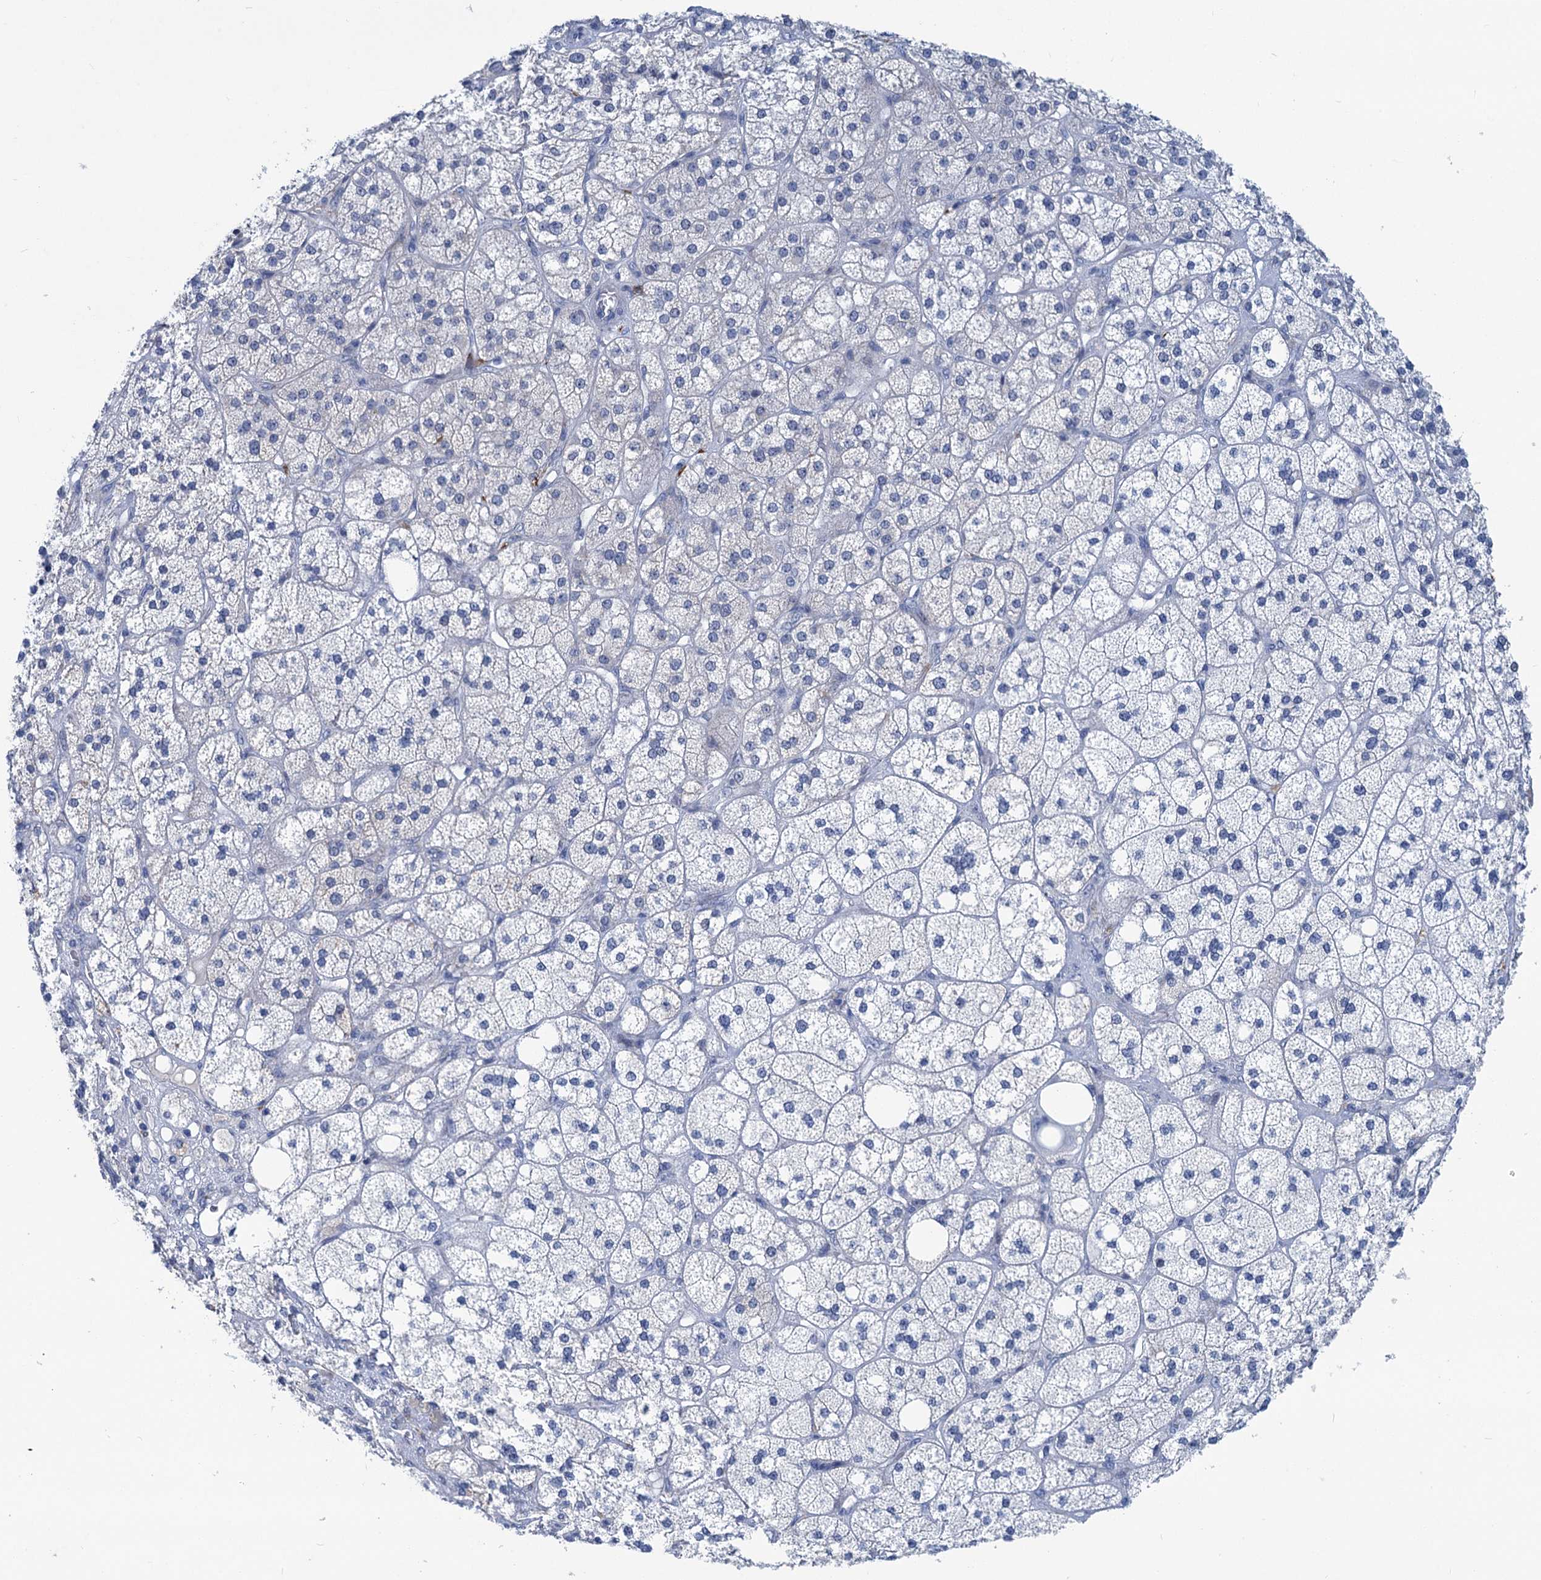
{"staining": {"intensity": "moderate", "quantity": "<25%", "location": "cytoplasmic/membranous"}, "tissue": "adrenal gland", "cell_type": "Glandular cells", "image_type": "normal", "snomed": [{"axis": "morphology", "description": "Normal tissue, NOS"}, {"axis": "topography", "description": "Adrenal gland"}], "caption": "Protein analysis of unremarkable adrenal gland exhibits moderate cytoplasmic/membranous staining in approximately <25% of glandular cells.", "gene": "CHDH", "patient": {"sex": "male", "age": 61}}